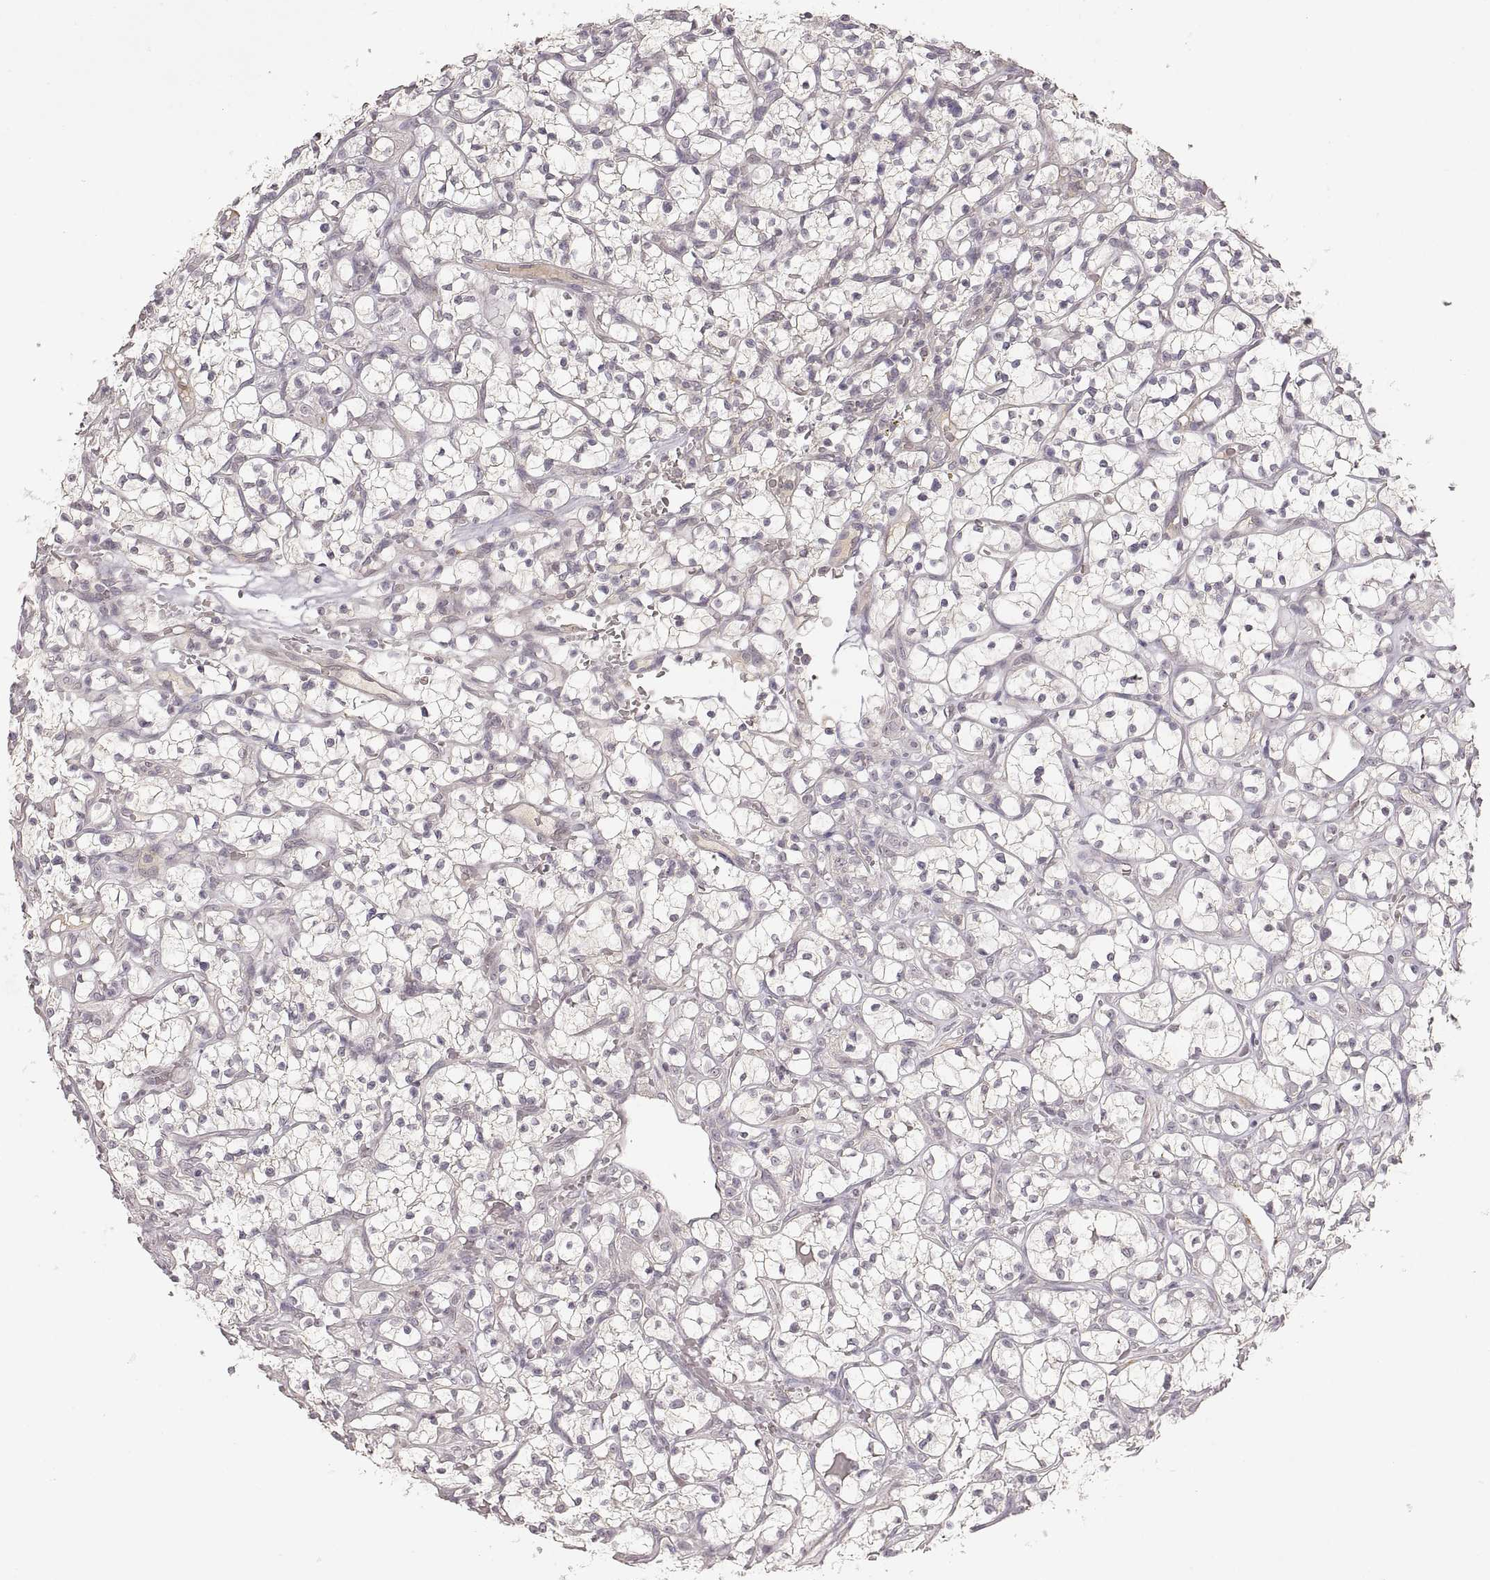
{"staining": {"intensity": "negative", "quantity": "none", "location": "none"}, "tissue": "renal cancer", "cell_type": "Tumor cells", "image_type": "cancer", "snomed": [{"axis": "morphology", "description": "Adenocarcinoma, NOS"}, {"axis": "topography", "description": "Kidney"}], "caption": "Protein analysis of renal cancer demonstrates no significant expression in tumor cells.", "gene": "LAMC2", "patient": {"sex": "female", "age": 64}}